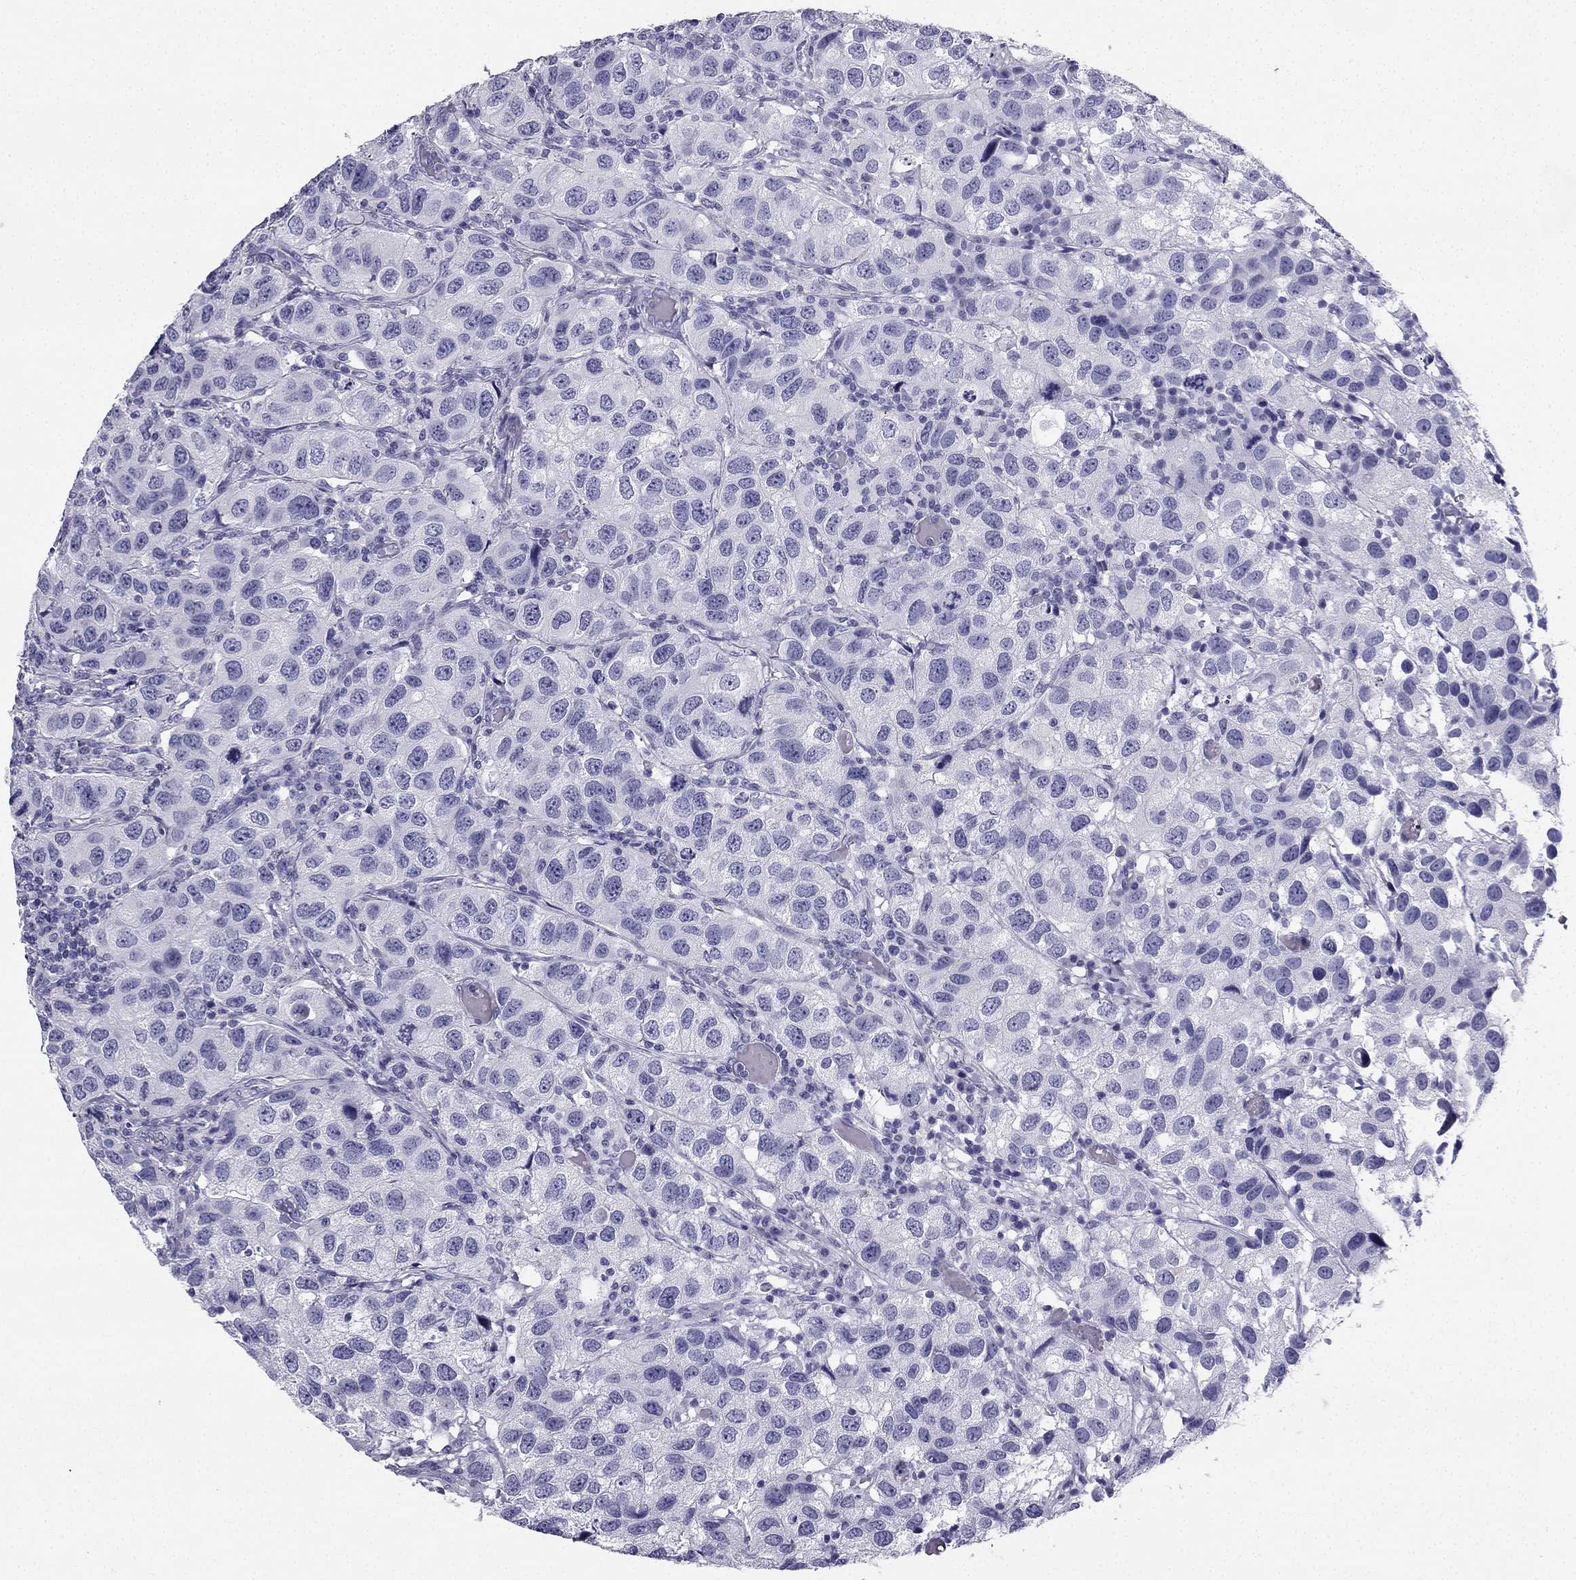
{"staining": {"intensity": "negative", "quantity": "none", "location": "none"}, "tissue": "urothelial cancer", "cell_type": "Tumor cells", "image_type": "cancer", "snomed": [{"axis": "morphology", "description": "Urothelial carcinoma, High grade"}, {"axis": "topography", "description": "Urinary bladder"}], "caption": "High magnification brightfield microscopy of urothelial cancer stained with DAB (3,3'-diaminobenzidine) (brown) and counterstained with hematoxylin (blue): tumor cells show no significant positivity.", "gene": "TFF3", "patient": {"sex": "male", "age": 79}}